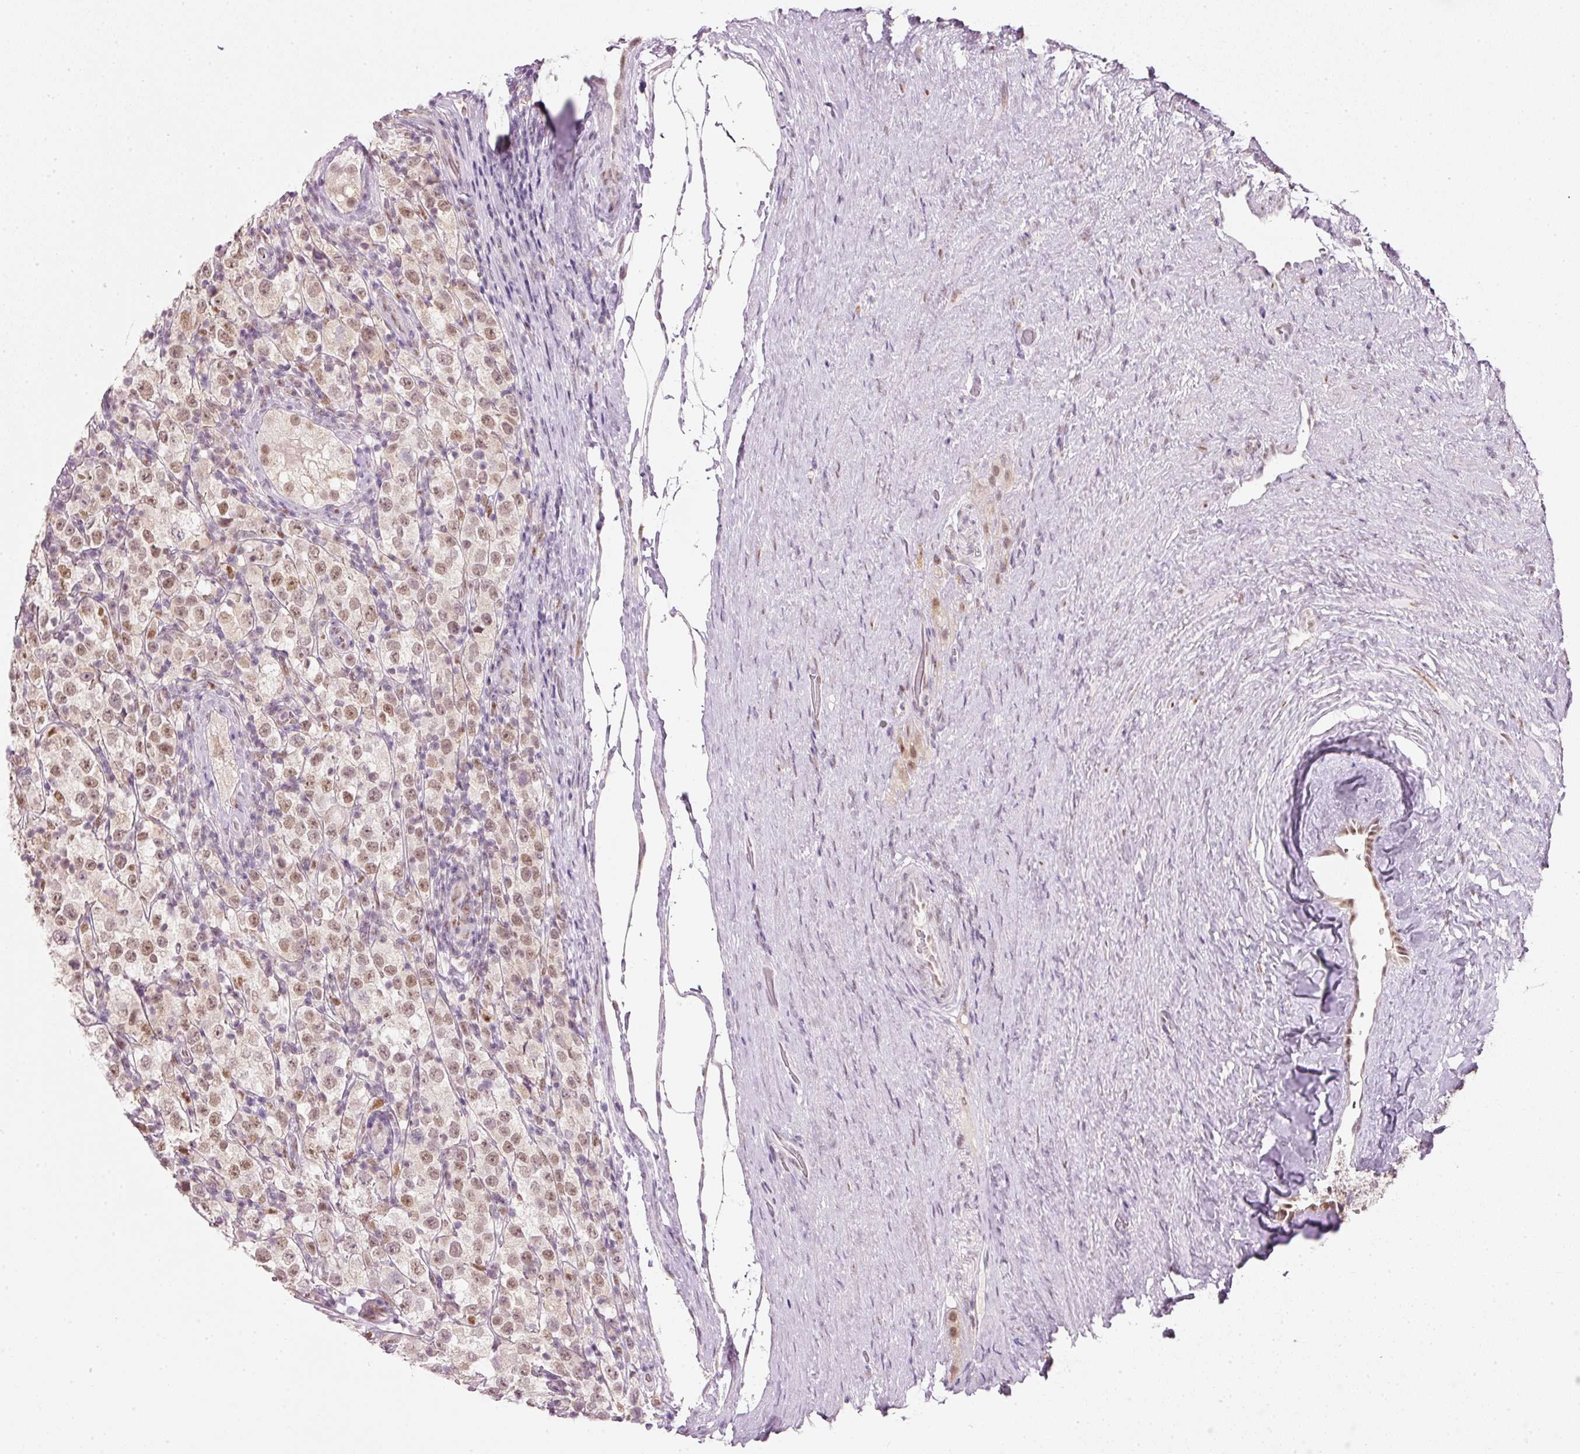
{"staining": {"intensity": "moderate", "quantity": ">75%", "location": "nuclear"}, "tissue": "testis cancer", "cell_type": "Tumor cells", "image_type": "cancer", "snomed": [{"axis": "morphology", "description": "Seminoma, NOS"}, {"axis": "morphology", "description": "Carcinoma, Embryonal, NOS"}, {"axis": "topography", "description": "Testis"}], "caption": "Tumor cells demonstrate moderate nuclear expression in about >75% of cells in testis seminoma.", "gene": "FSTL3", "patient": {"sex": "male", "age": 41}}